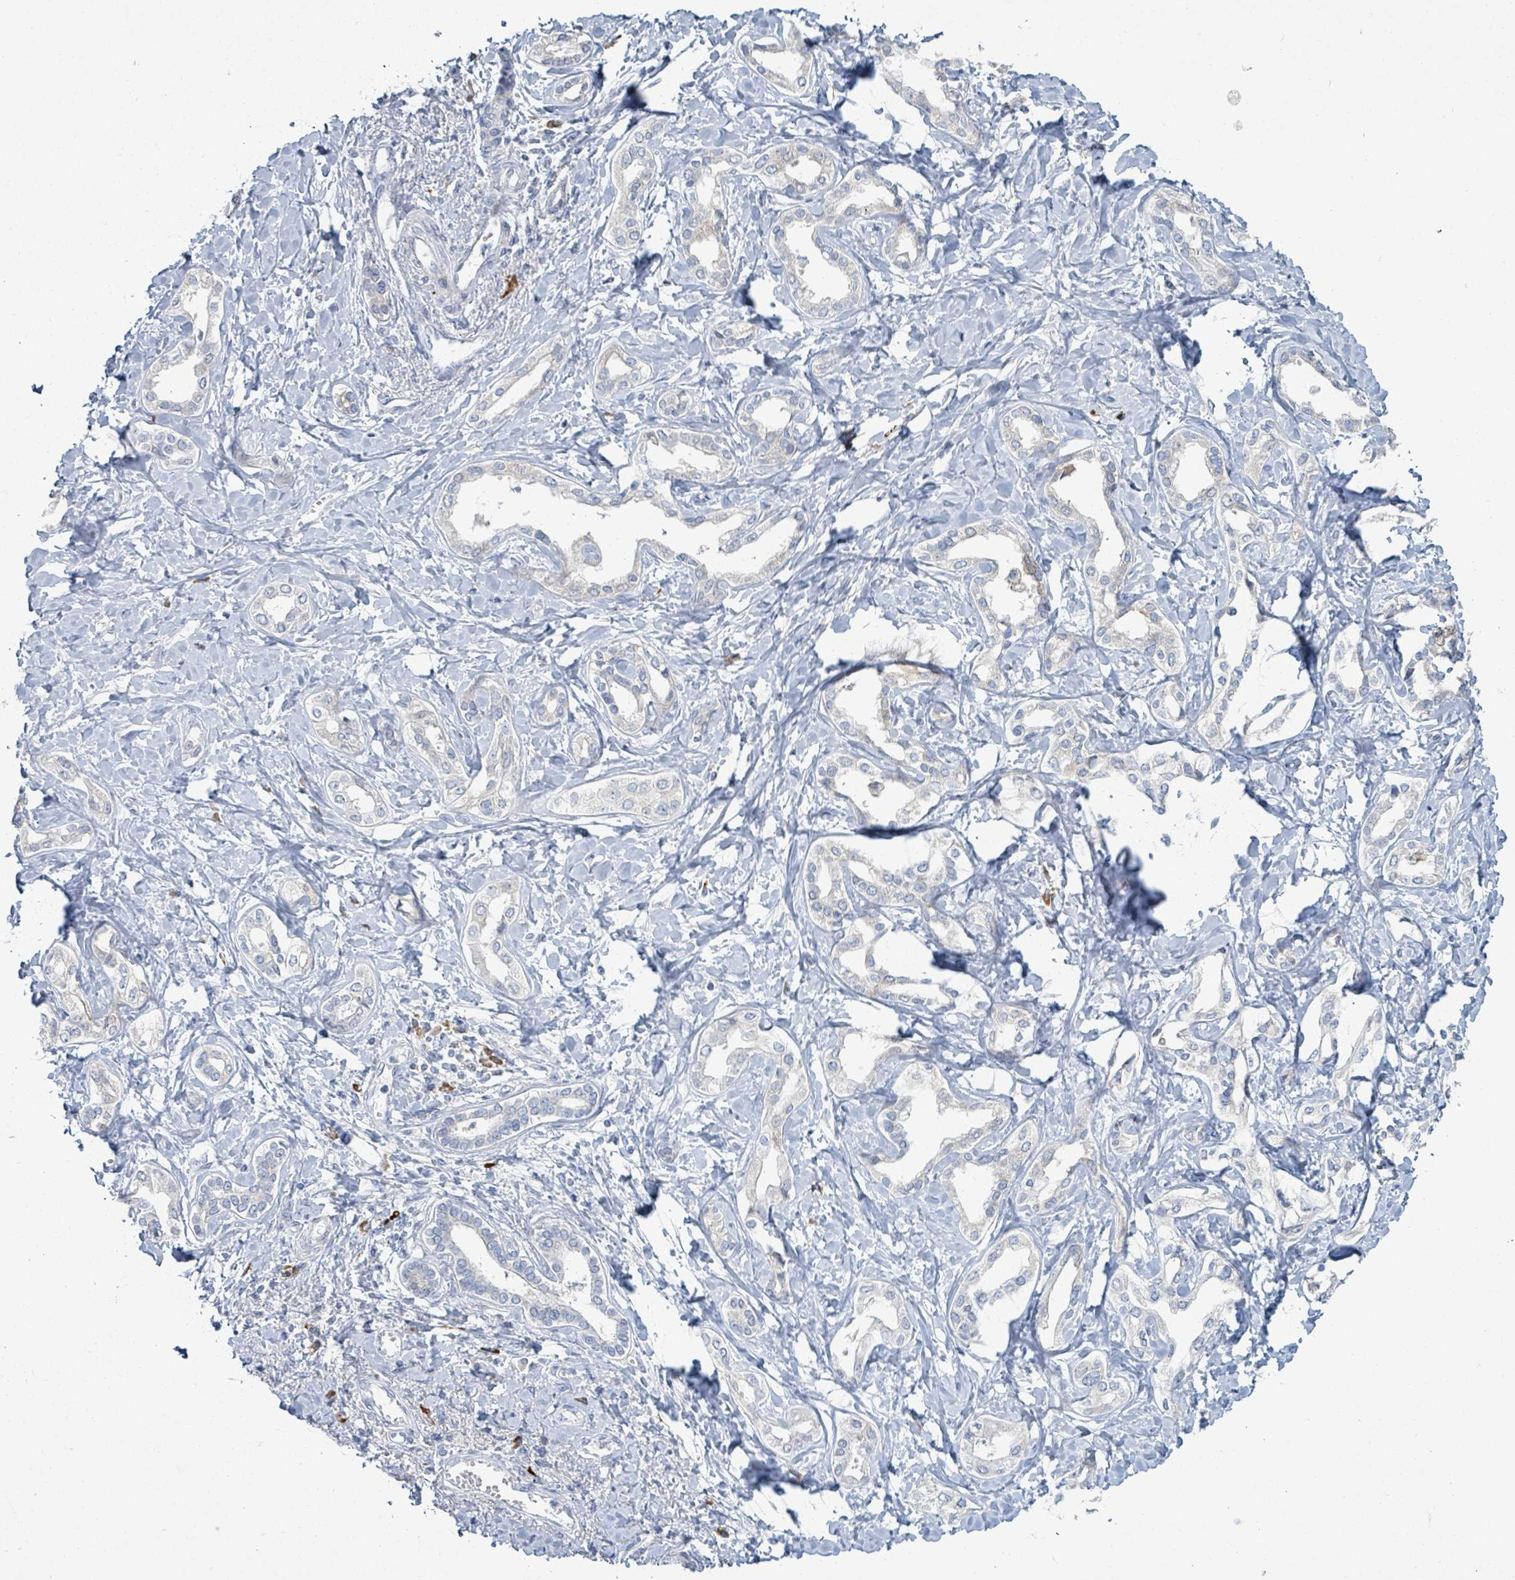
{"staining": {"intensity": "negative", "quantity": "none", "location": "none"}, "tissue": "liver cancer", "cell_type": "Tumor cells", "image_type": "cancer", "snomed": [{"axis": "morphology", "description": "Cholangiocarcinoma"}, {"axis": "topography", "description": "Liver"}], "caption": "This is a image of immunohistochemistry staining of liver cancer, which shows no positivity in tumor cells.", "gene": "SIRPB1", "patient": {"sex": "female", "age": 77}}